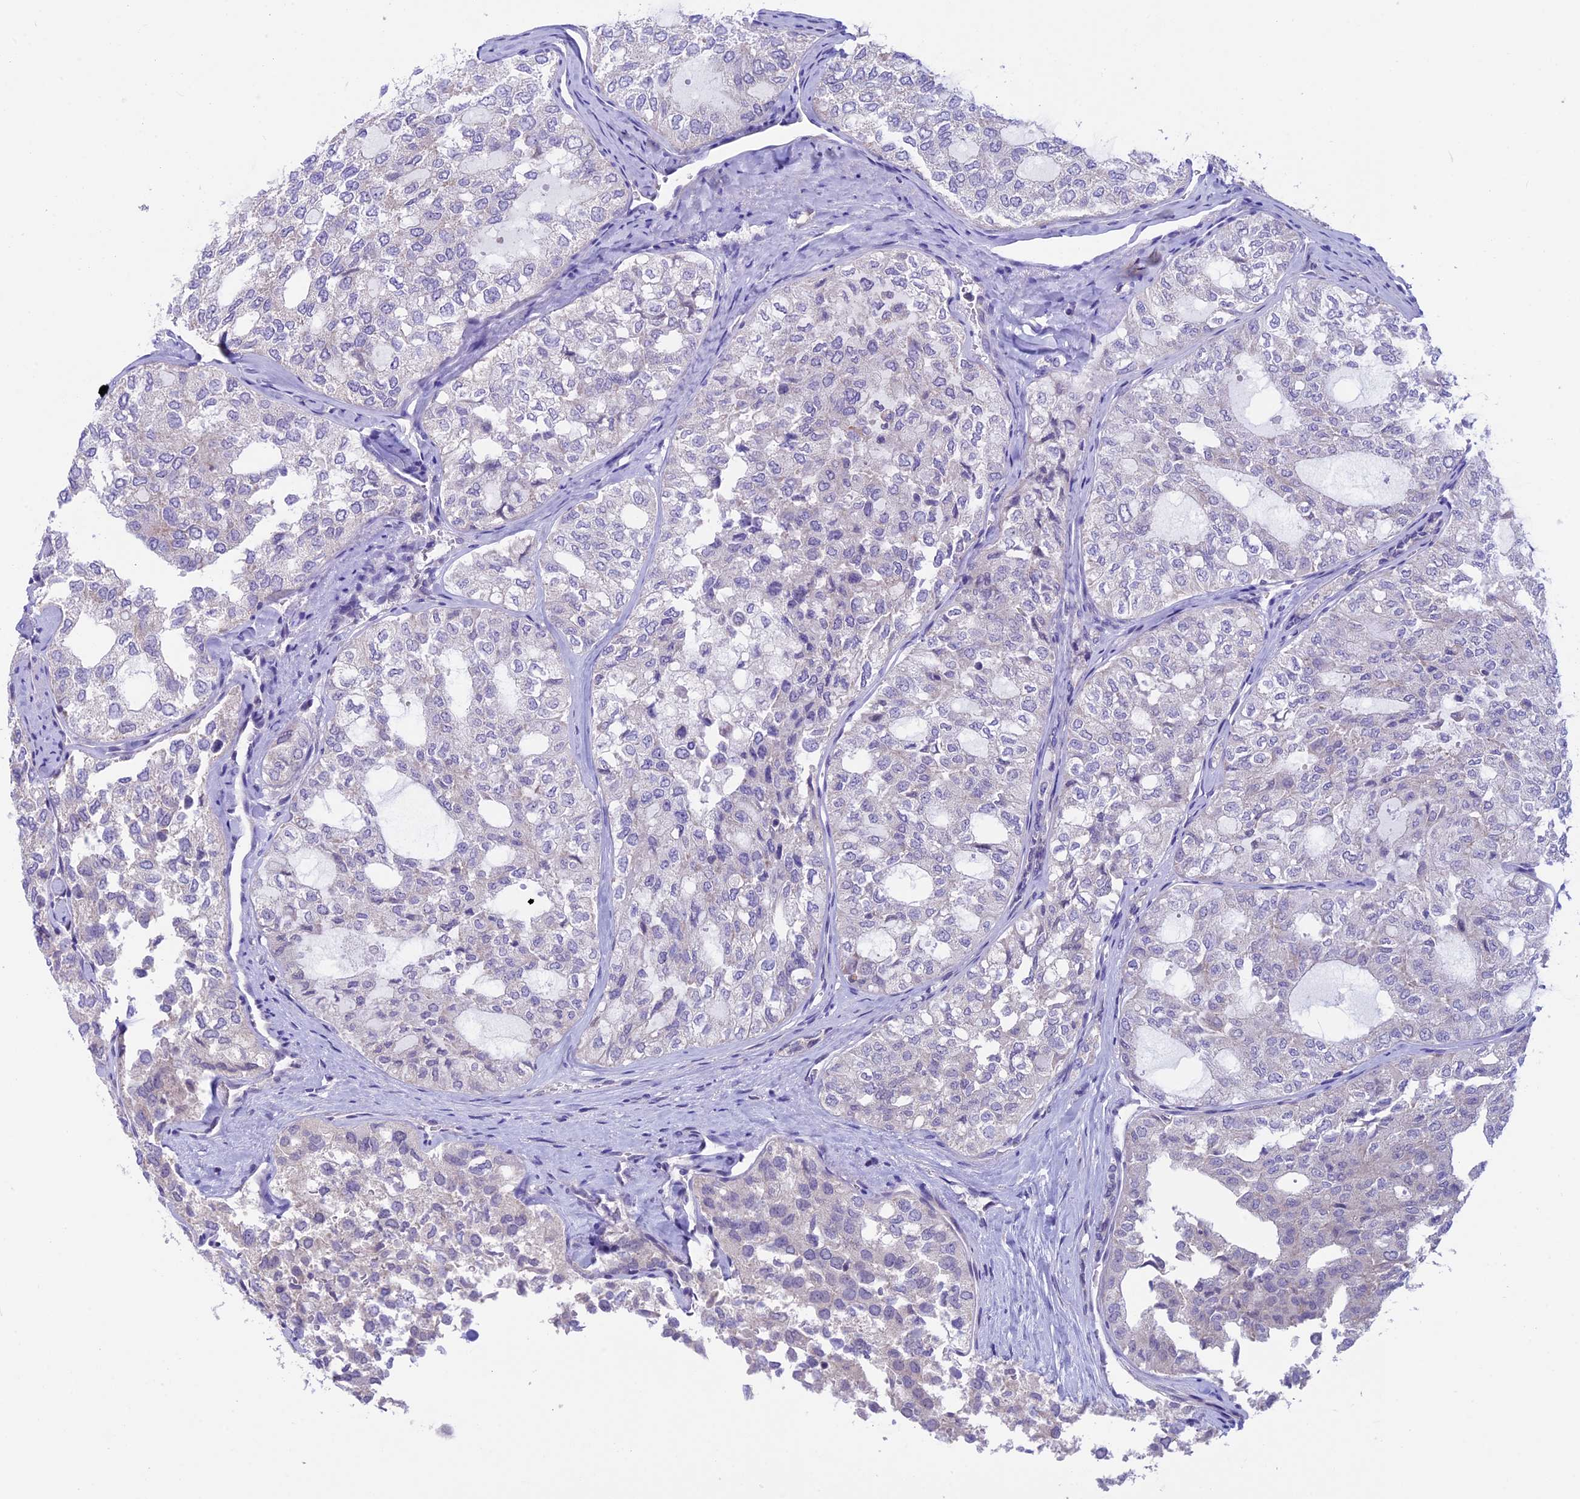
{"staining": {"intensity": "negative", "quantity": "none", "location": "none"}, "tissue": "thyroid cancer", "cell_type": "Tumor cells", "image_type": "cancer", "snomed": [{"axis": "morphology", "description": "Follicular adenoma carcinoma, NOS"}, {"axis": "topography", "description": "Thyroid gland"}], "caption": "The IHC micrograph has no significant expression in tumor cells of thyroid cancer tissue.", "gene": "IGSF6", "patient": {"sex": "male", "age": 75}}